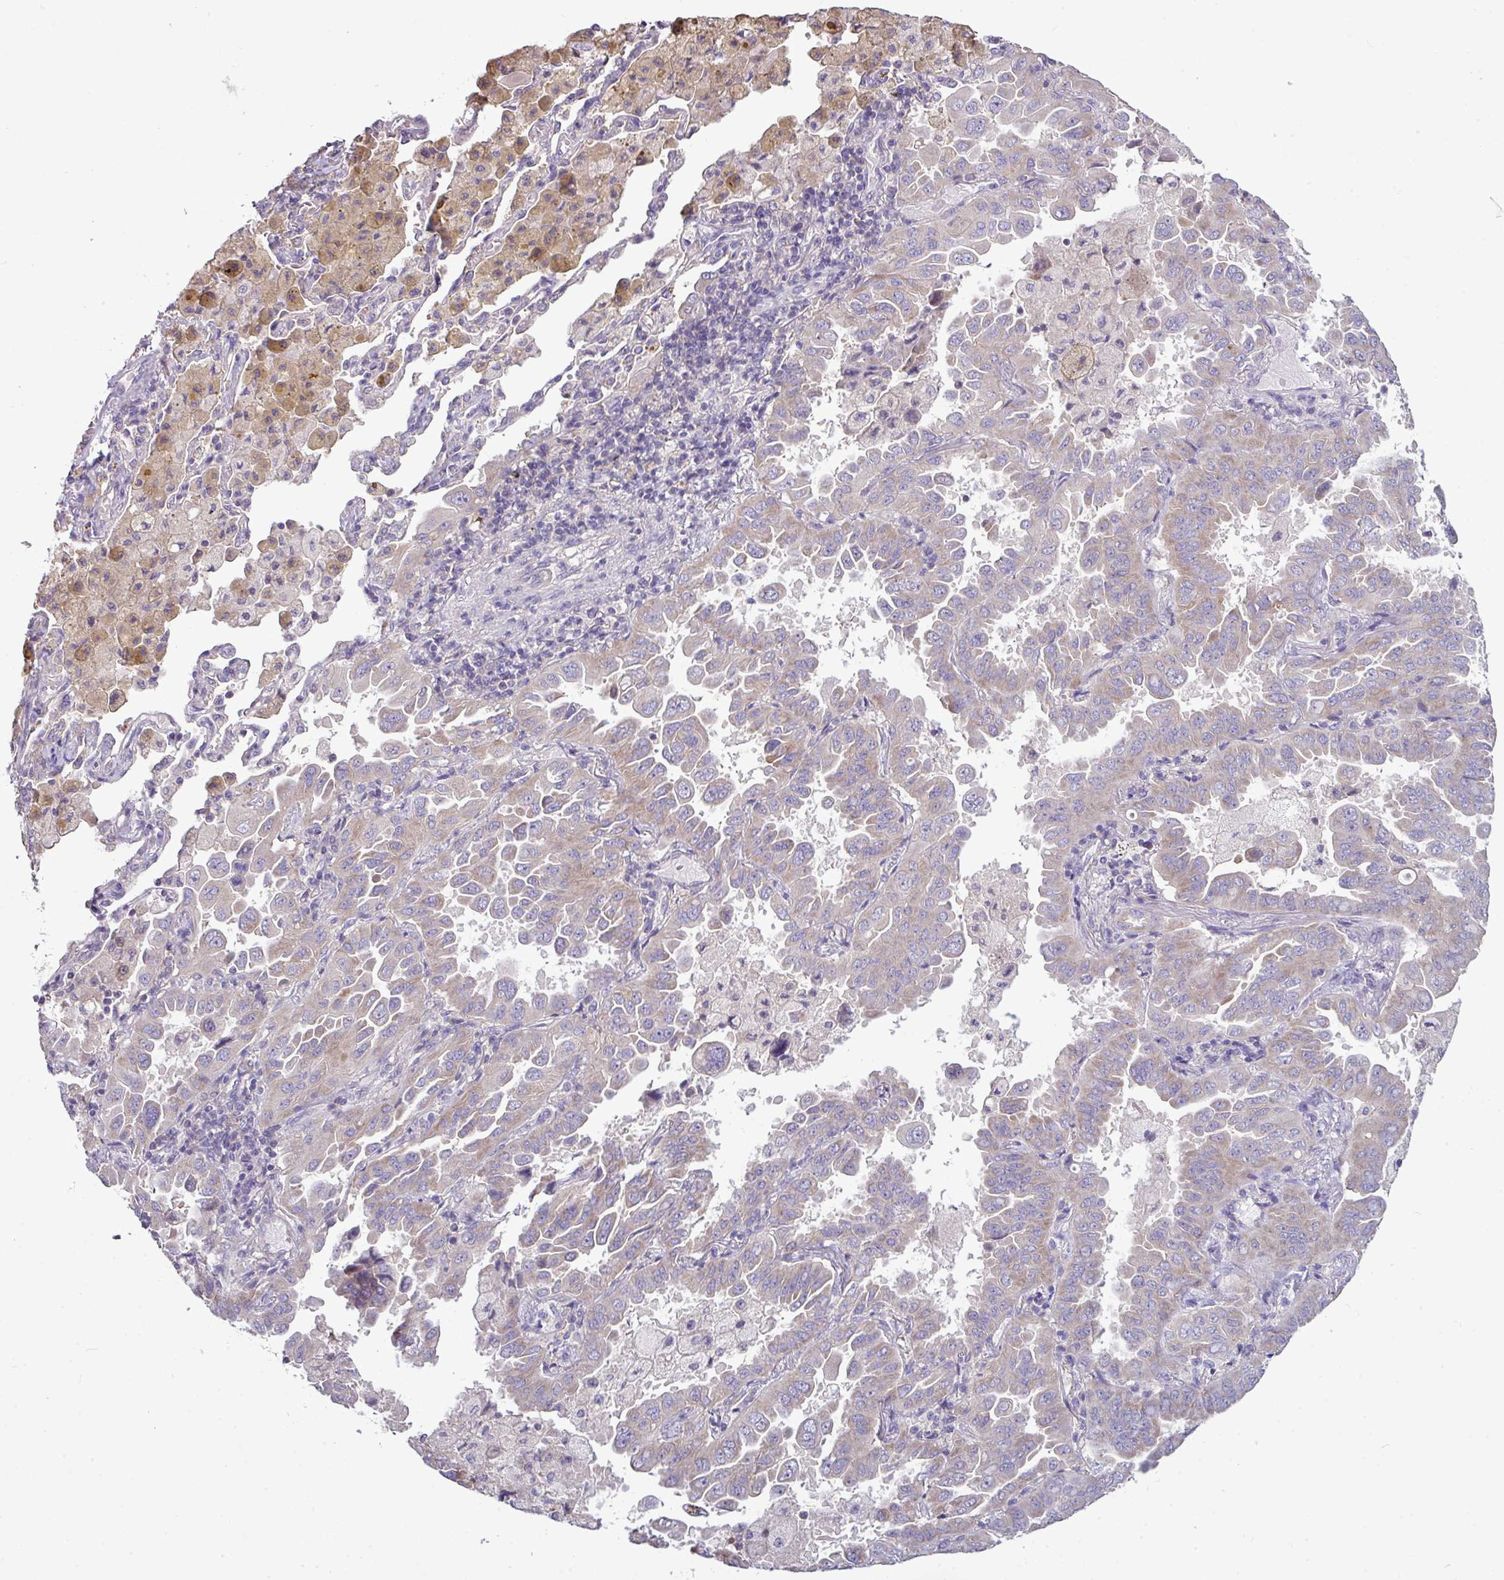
{"staining": {"intensity": "weak", "quantity": "25%-75%", "location": "cytoplasmic/membranous"}, "tissue": "lung cancer", "cell_type": "Tumor cells", "image_type": "cancer", "snomed": [{"axis": "morphology", "description": "Adenocarcinoma, NOS"}, {"axis": "topography", "description": "Lung"}], "caption": "Lung adenocarcinoma stained for a protein (brown) displays weak cytoplasmic/membranous positive positivity in about 25%-75% of tumor cells.", "gene": "AGAP5", "patient": {"sex": "male", "age": 64}}